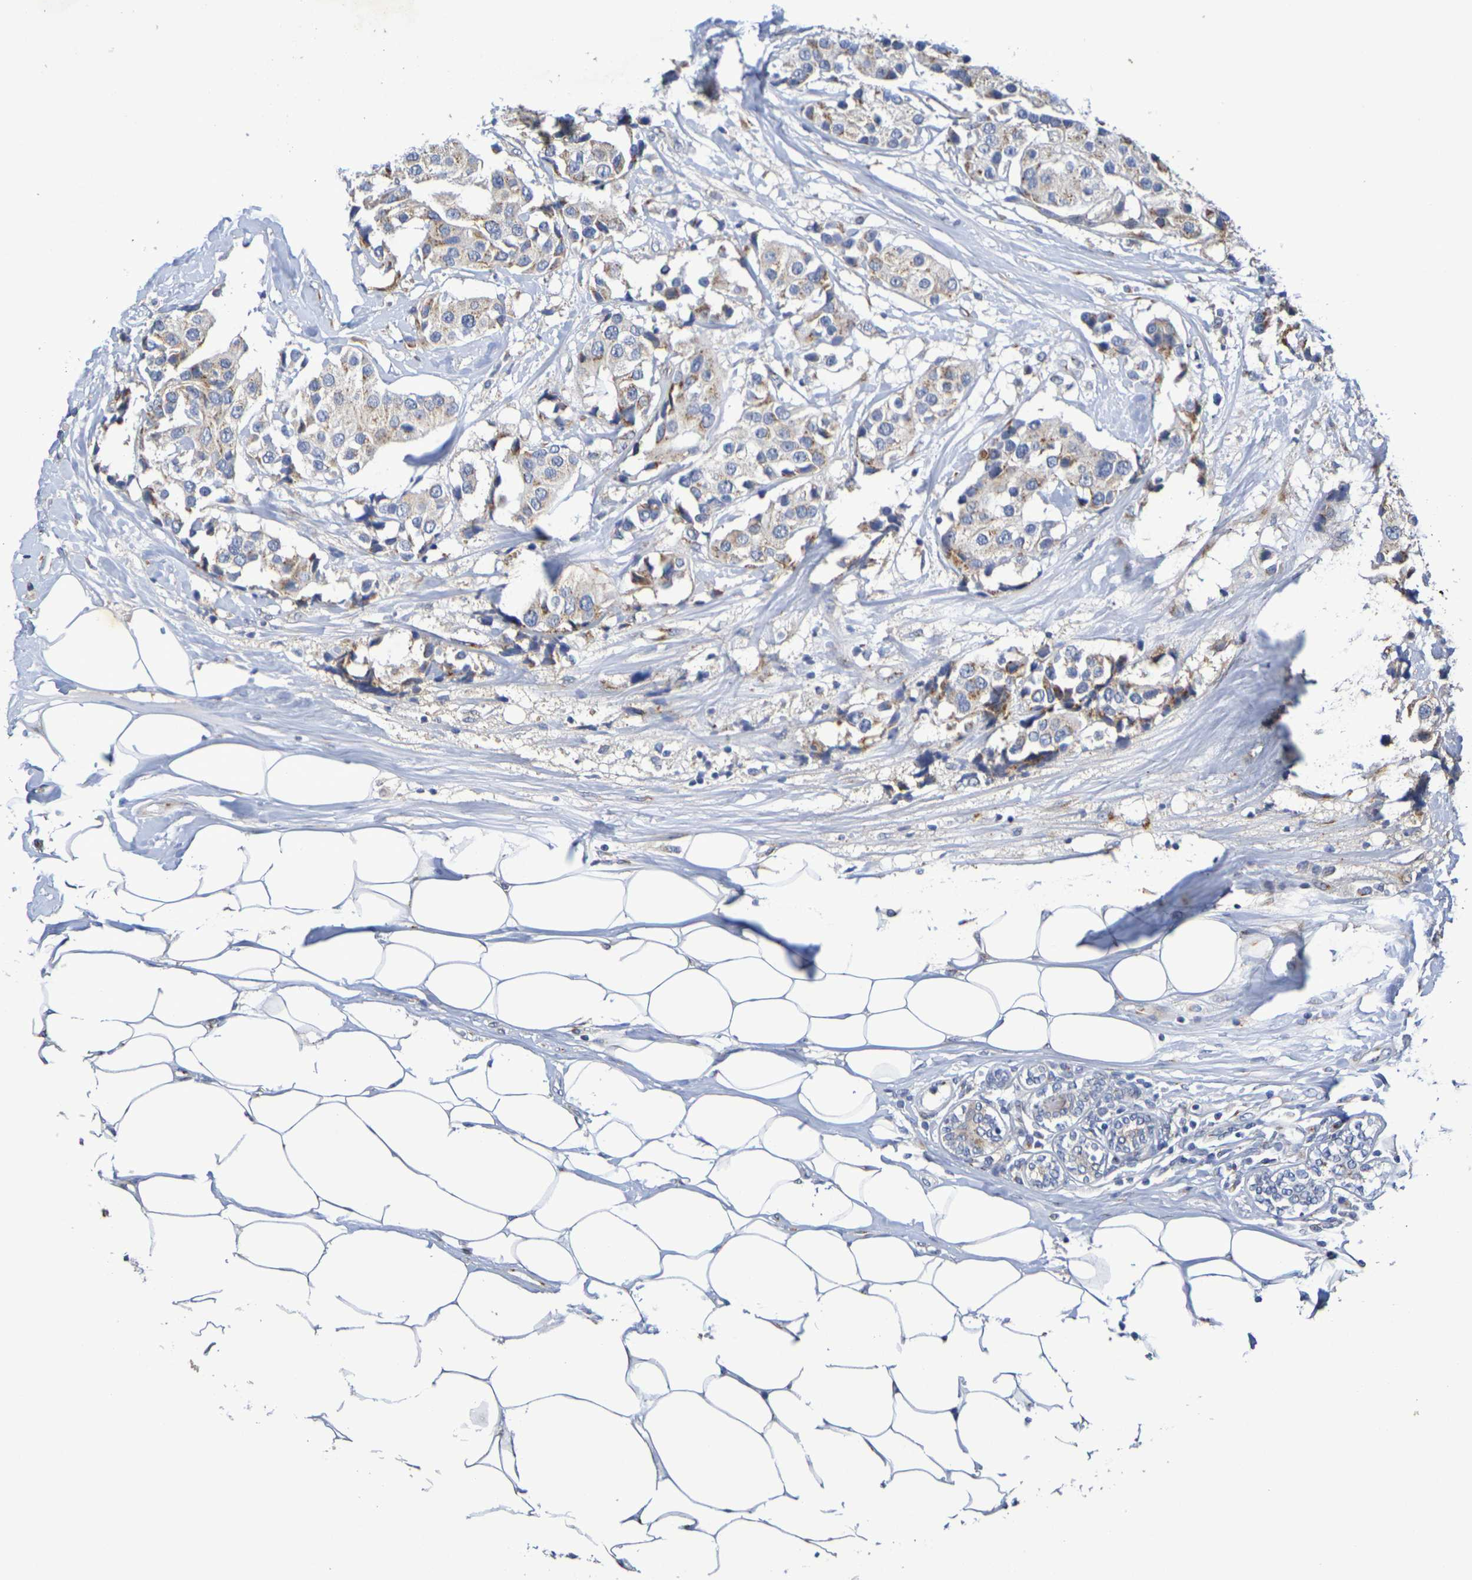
{"staining": {"intensity": "moderate", "quantity": "25%-75%", "location": "cytoplasmic/membranous"}, "tissue": "breast cancer", "cell_type": "Tumor cells", "image_type": "cancer", "snomed": [{"axis": "morphology", "description": "Normal tissue, NOS"}, {"axis": "morphology", "description": "Duct carcinoma"}, {"axis": "topography", "description": "Breast"}], "caption": "IHC staining of breast cancer, which exhibits medium levels of moderate cytoplasmic/membranous staining in about 25%-75% of tumor cells indicating moderate cytoplasmic/membranous protein expression. The staining was performed using DAB (brown) for protein detection and nuclei were counterstained in hematoxylin (blue).", "gene": "DCP2", "patient": {"sex": "female", "age": 39}}